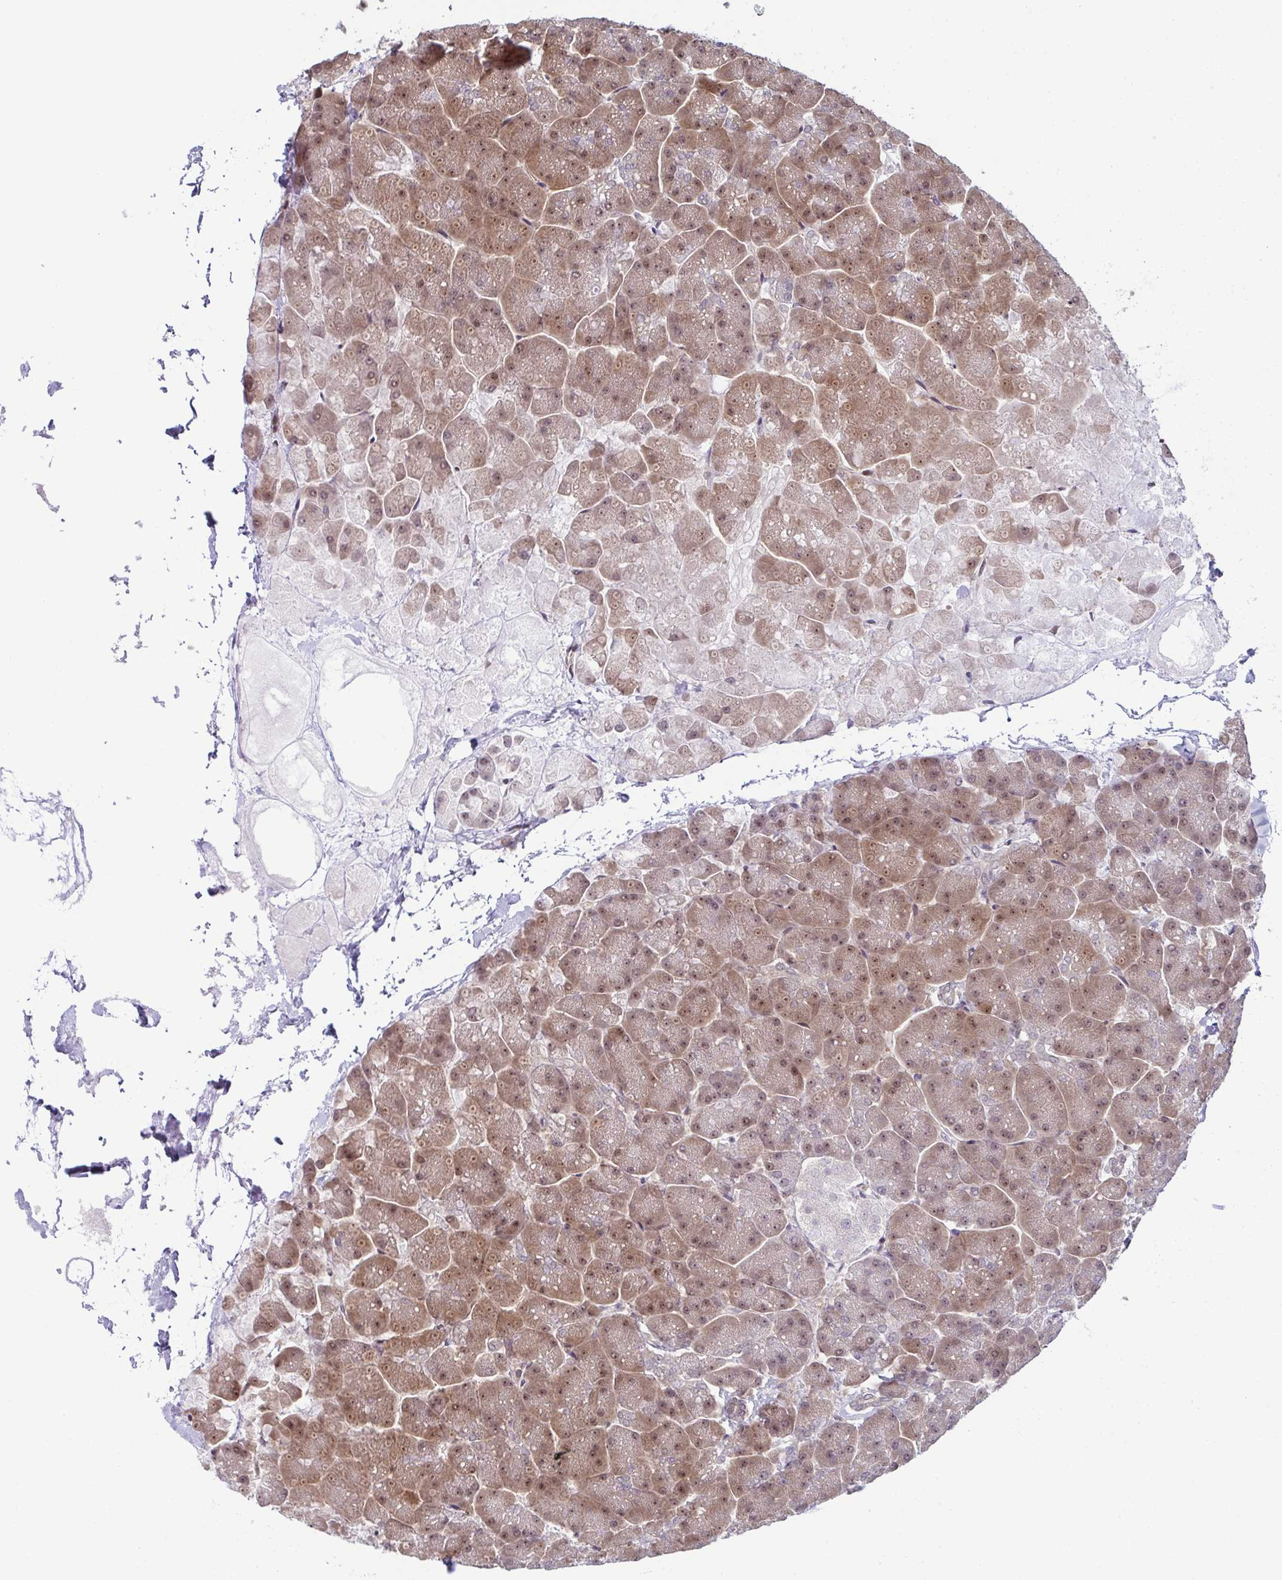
{"staining": {"intensity": "moderate", "quantity": ">75%", "location": "cytoplasmic/membranous,nuclear"}, "tissue": "pancreas", "cell_type": "Exocrine glandular cells", "image_type": "normal", "snomed": [{"axis": "morphology", "description": "Normal tissue, NOS"}, {"axis": "topography", "description": "Pancreas"}, {"axis": "topography", "description": "Peripheral nerve tissue"}], "caption": "Moderate cytoplasmic/membranous,nuclear positivity for a protein is appreciated in approximately >75% of exocrine glandular cells of benign pancreas using IHC.", "gene": "DNAJB1", "patient": {"sex": "male", "age": 54}}